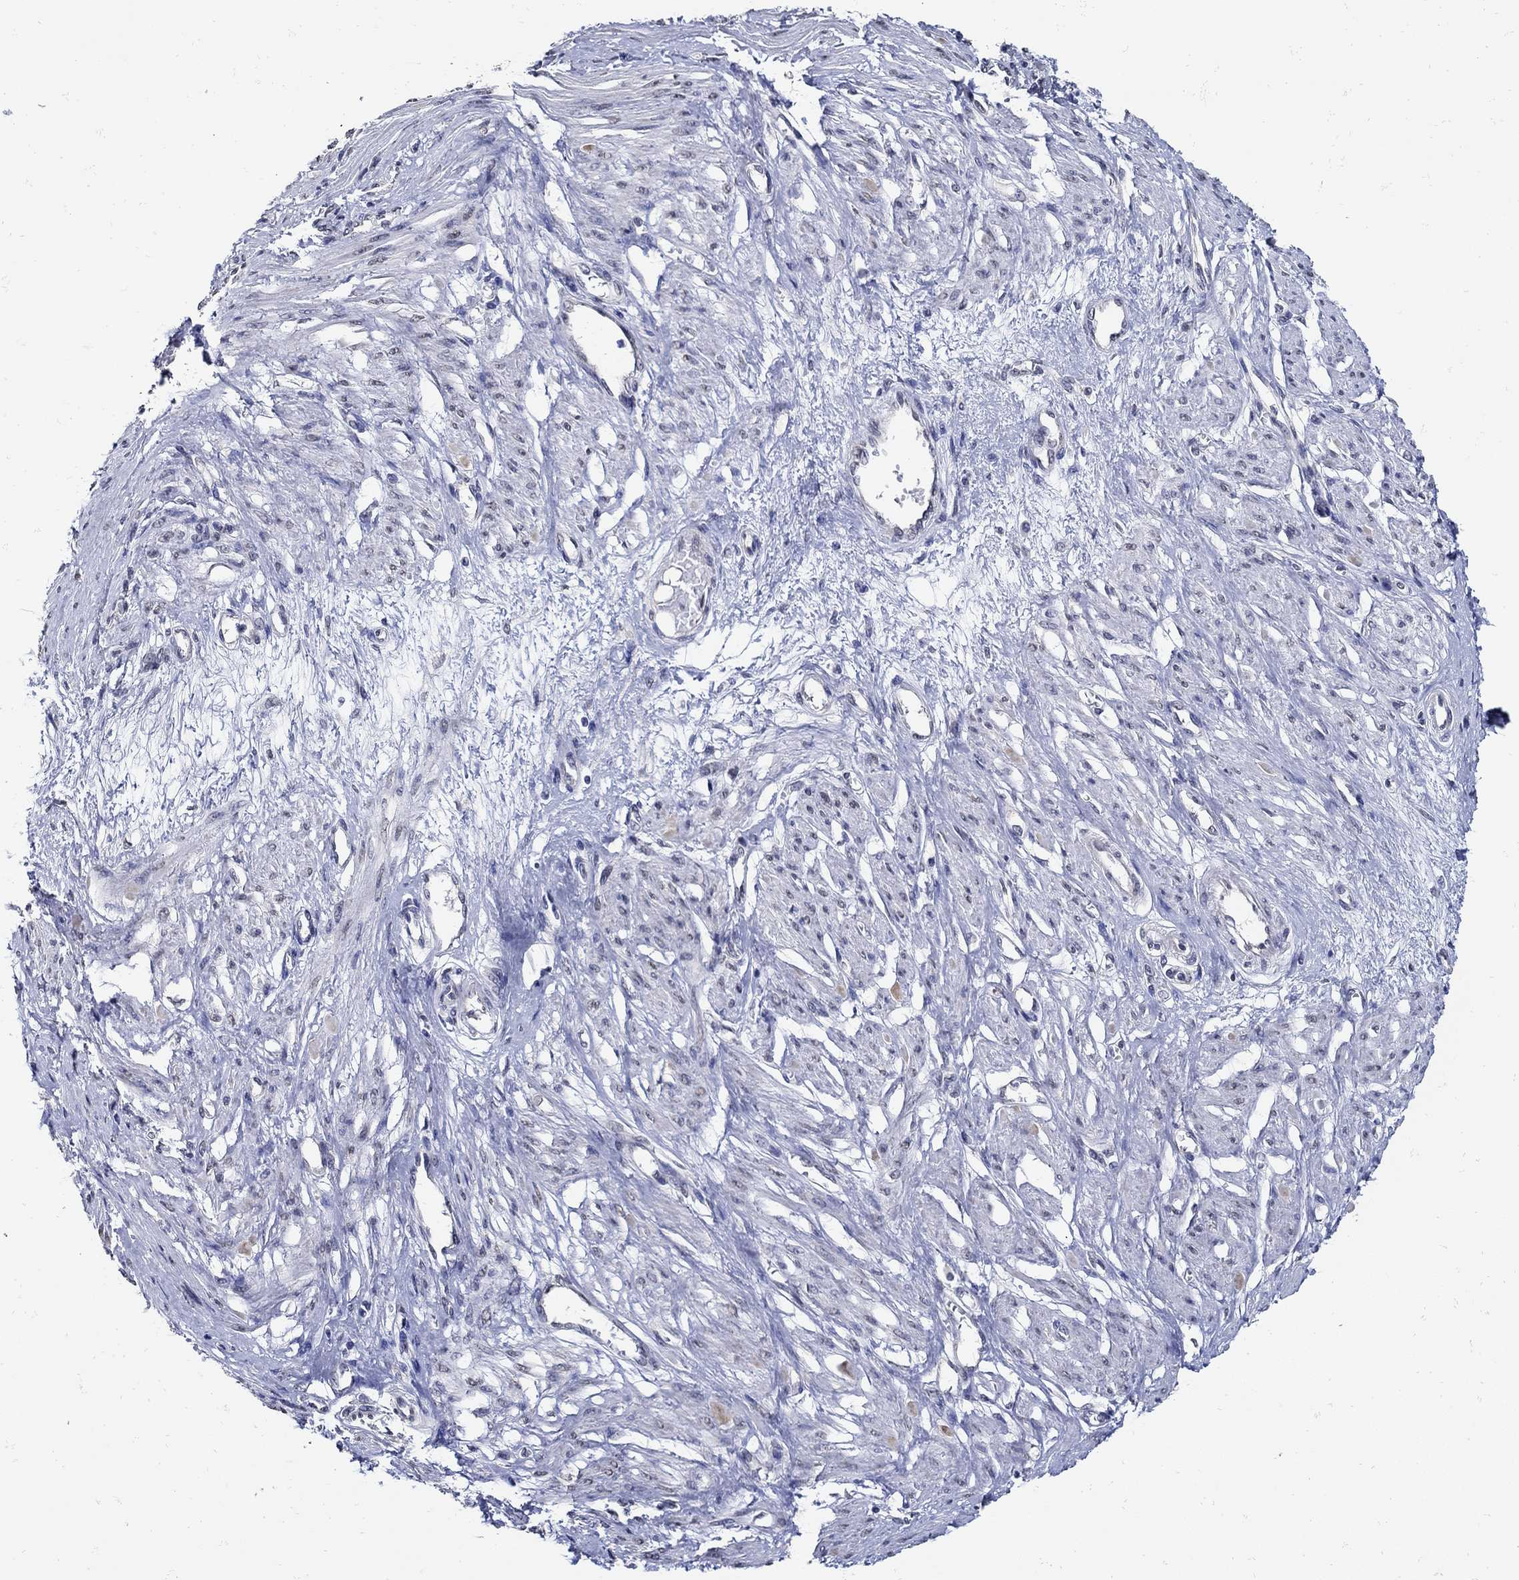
{"staining": {"intensity": "negative", "quantity": "none", "location": "none"}, "tissue": "smooth muscle", "cell_type": "Smooth muscle cells", "image_type": "normal", "snomed": [{"axis": "morphology", "description": "Normal tissue, NOS"}, {"axis": "topography", "description": "Smooth muscle"}, {"axis": "topography", "description": "Uterus"}], "caption": "This is an immunohistochemistry image of normal human smooth muscle. There is no positivity in smooth muscle cells.", "gene": "KCNN3", "patient": {"sex": "female", "age": 39}}